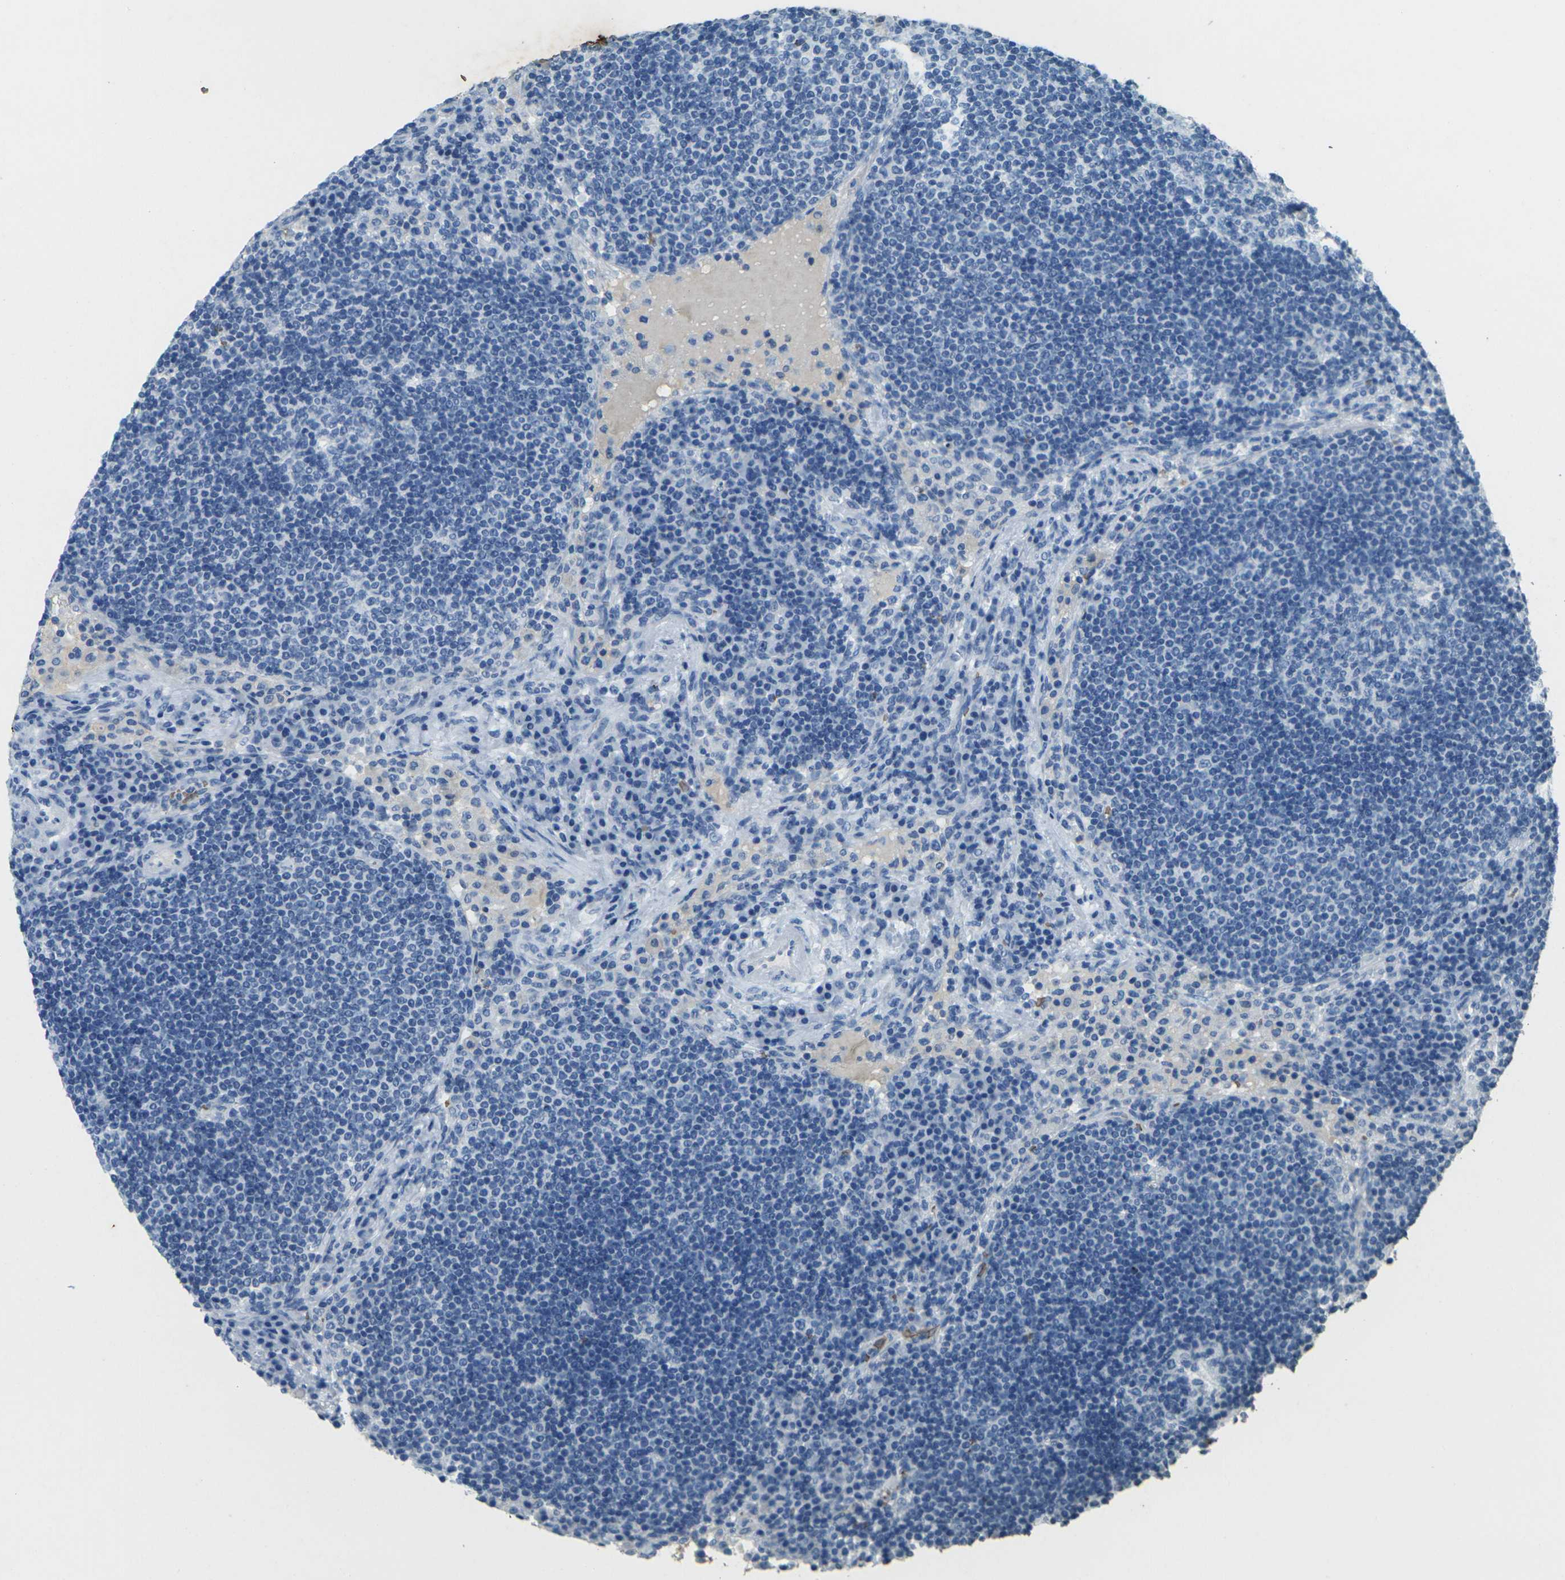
{"staining": {"intensity": "negative", "quantity": "none", "location": "none"}, "tissue": "lymph node", "cell_type": "Germinal center cells", "image_type": "normal", "snomed": [{"axis": "morphology", "description": "Normal tissue, NOS"}, {"axis": "topography", "description": "Lymph node"}], "caption": "A histopathology image of human lymph node is negative for staining in germinal center cells. Brightfield microscopy of immunohistochemistry stained with DAB (brown) and hematoxylin (blue), captured at high magnification.", "gene": "HBB", "patient": {"sex": "female", "age": 53}}